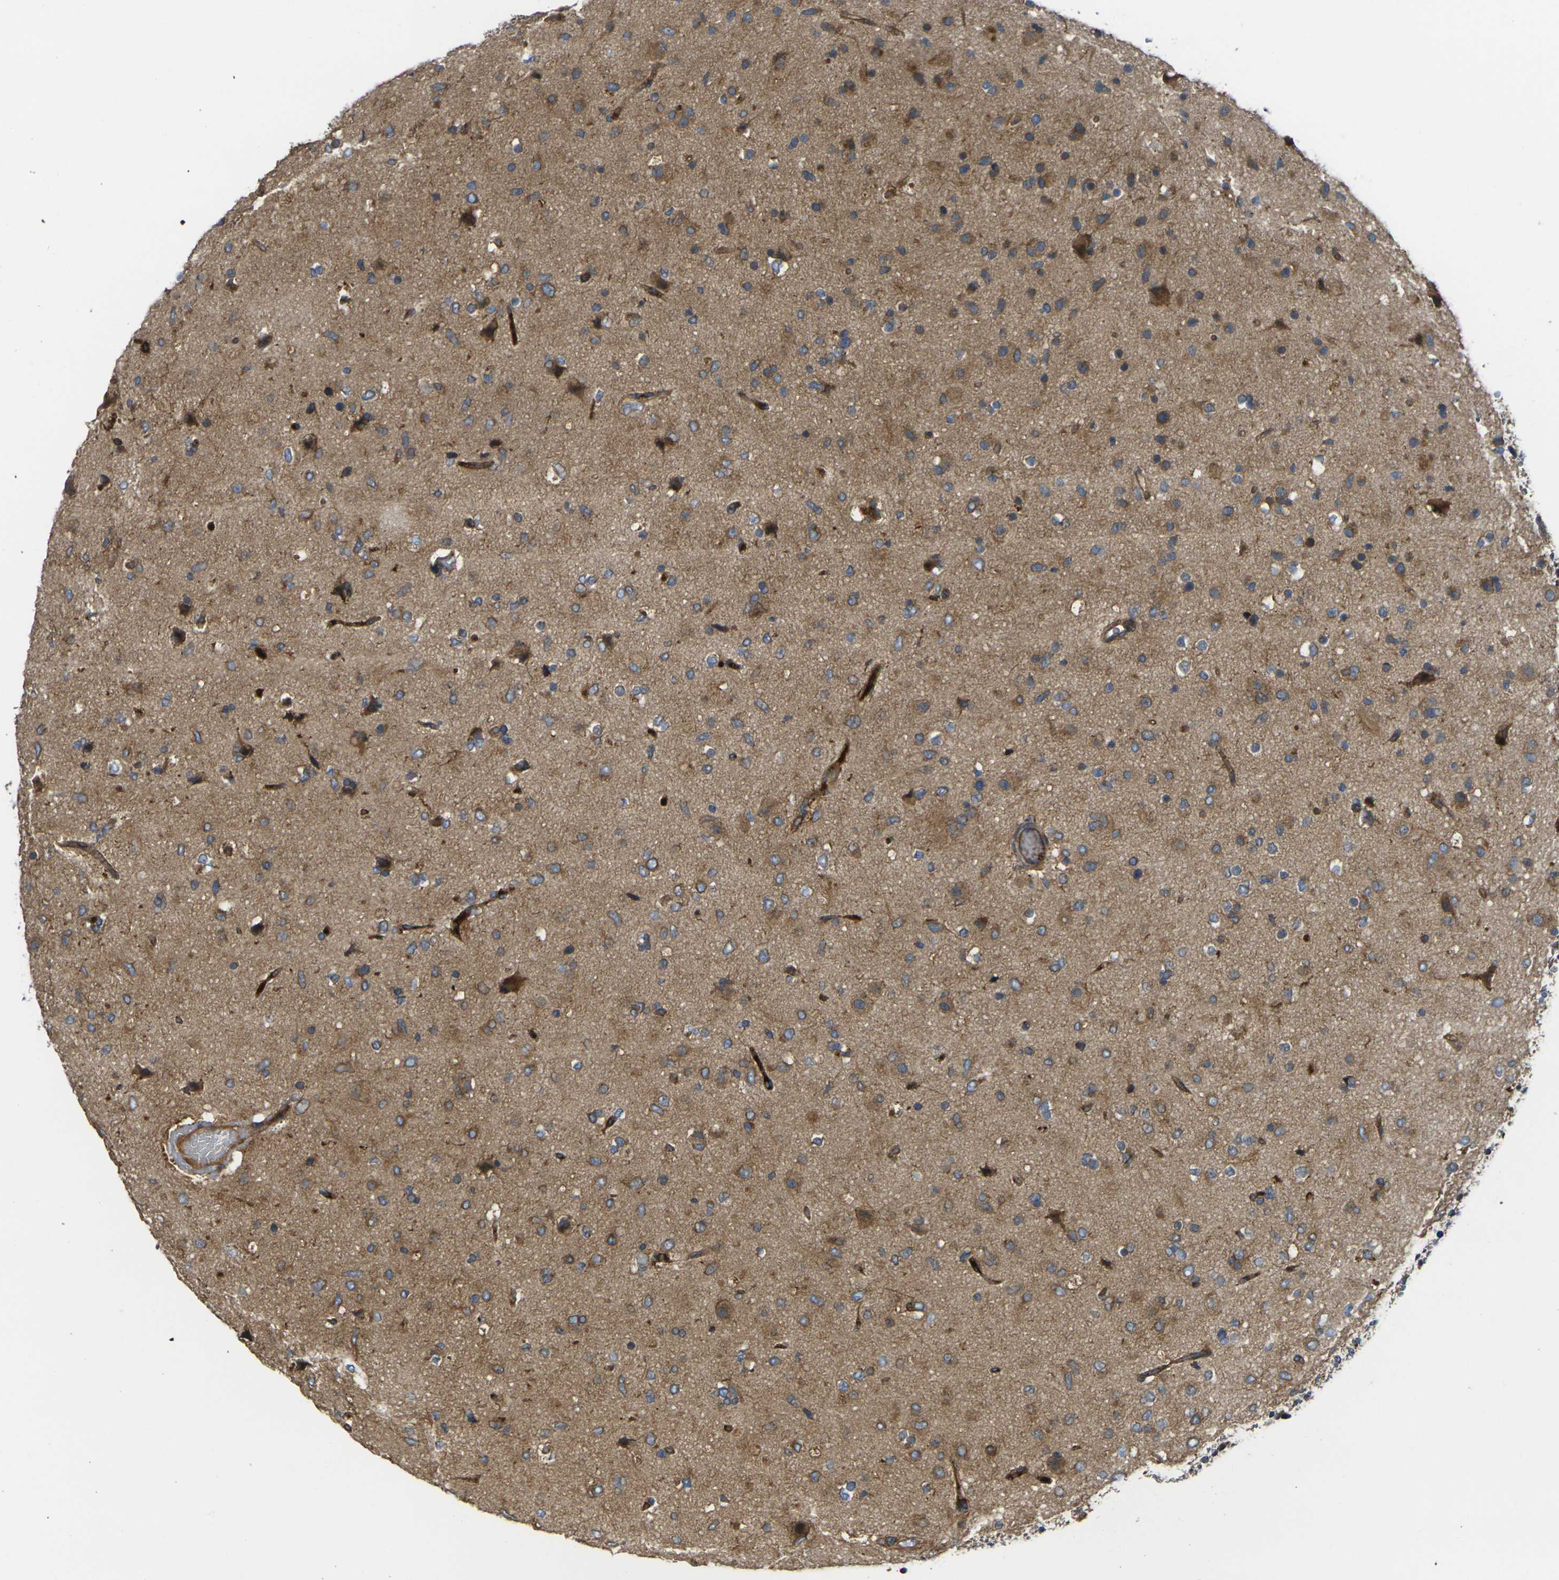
{"staining": {"intensity": "moderate", "quantity": "25%-75%", "location": "cytoplasmic/membranous"}, "tissue": "glioma", "cell_type": "Tumor cells", "image_type": "cancer", "snomed": [{"axis": "morphology", "description": "Glioma, malignant, Low grade"}, {"axis": "topography", "description": "Brain"}], "caption": "The image displays staining of malignant glioma (low-grade), revealing moderate cytoplasmic/membranous protein staining (brown color) within tumor cells.", "gene": "FZD1", "patient": {"sex": "male", "age": 77}}